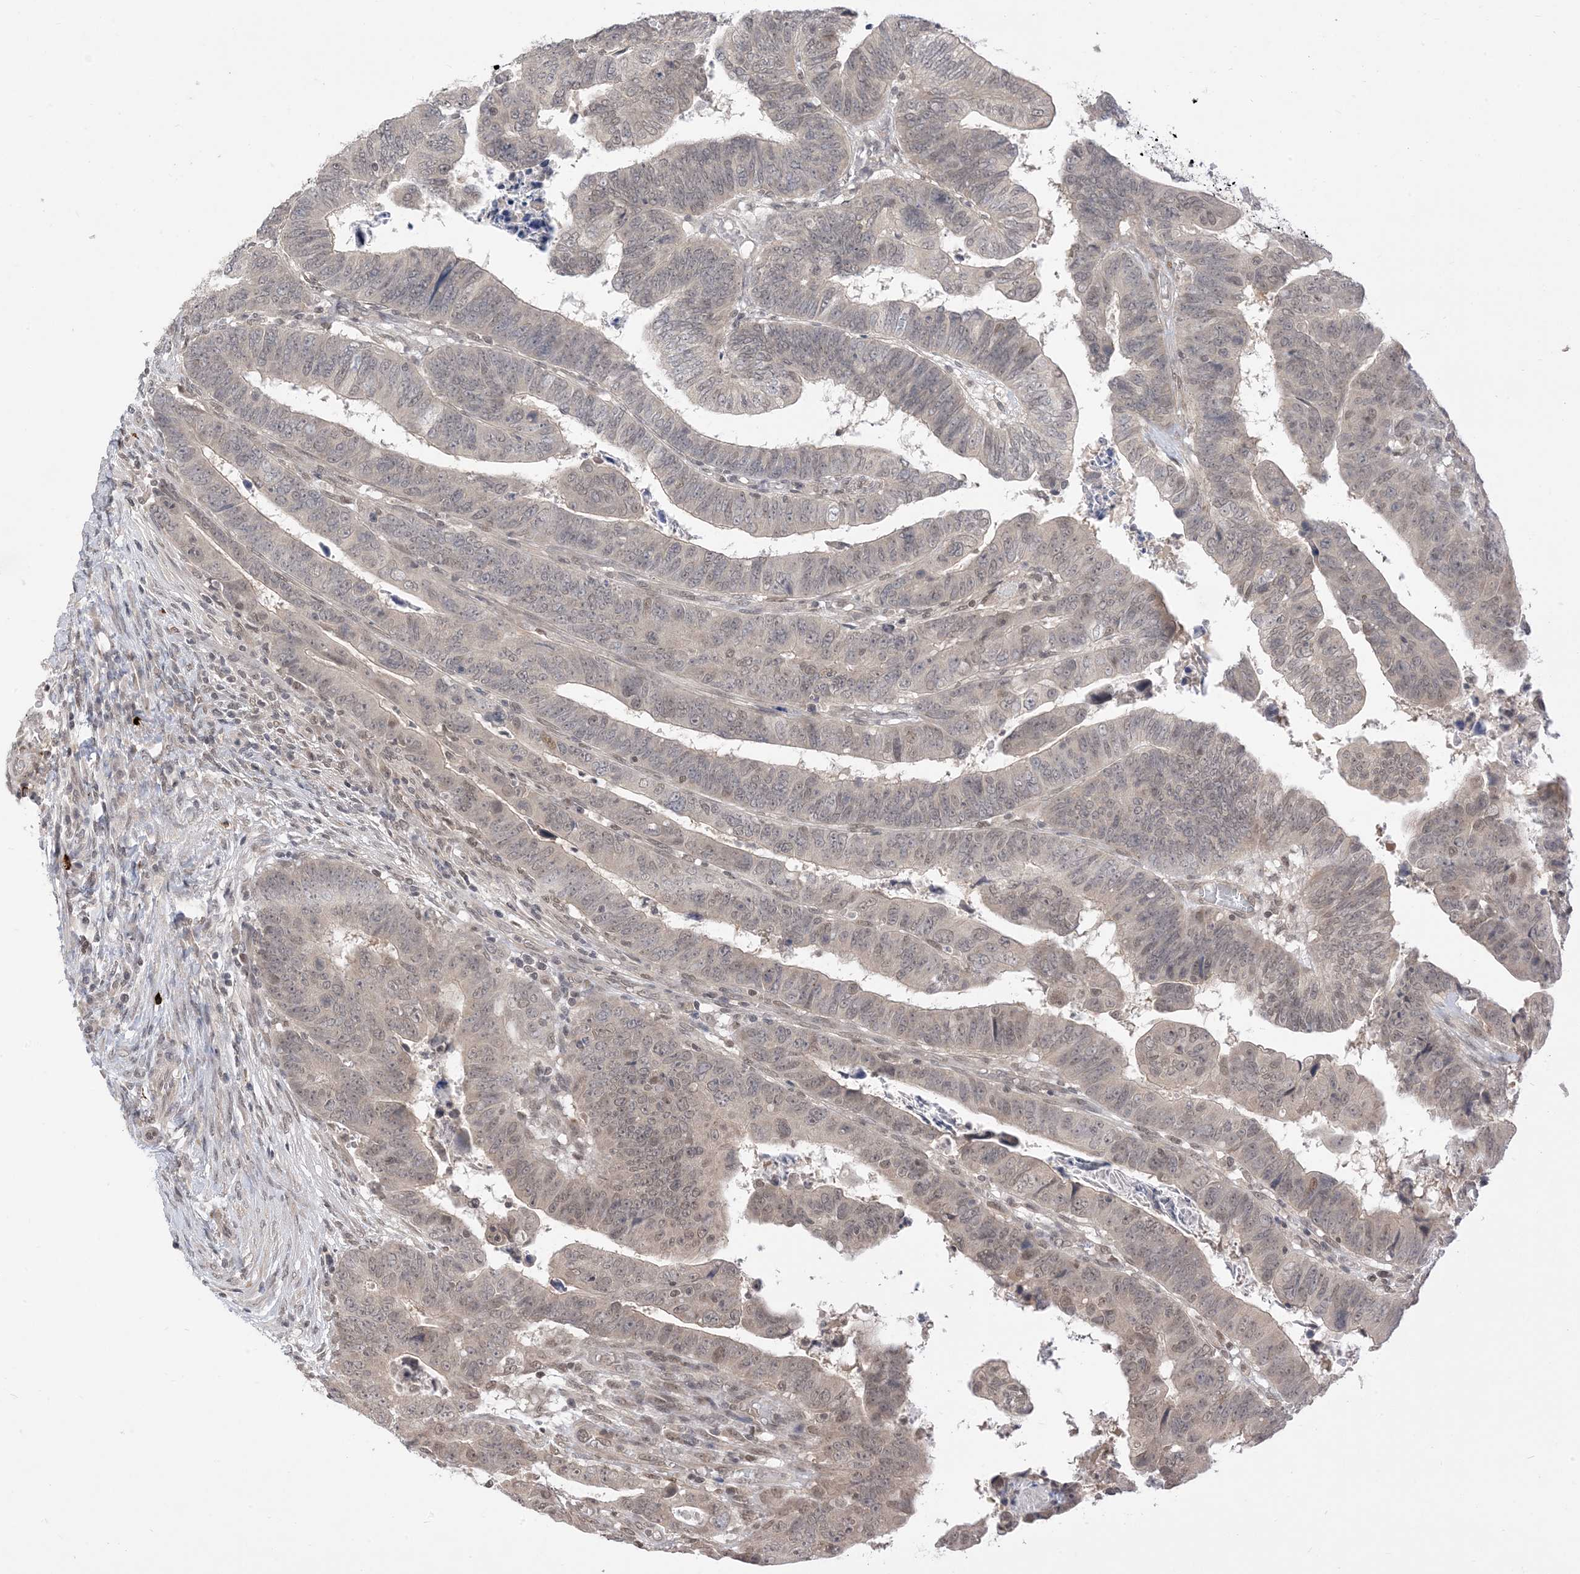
{"staining": {"intensity": "weak", "quantity": "25%-75%", "location": "nuclear"}, "tissue": "colorectal cancer", "cell_type": "Tumor cells", "image_type": "cancer", "snomed": [{"axis": "morphology", "description": "Normal tissue, NOS"}, {"axis": "morphology", "description": "Adenocarcinoma, NOS"}, {"axis": "topography", "description": "Rectum"}], "caption": "Immunohistochemistry (IHC) photomicrograph of neoplastic tissue: colorectal cancer (adenocarcinoma) stained using immunohistochemistry (IHC) shows low levels of weak protein expression localized specifically in the nuclear of tumor cells, appearing as a nuclear brown color.", "gene": "RANBP9", "patient": {"sex": "female", "age": 65}}